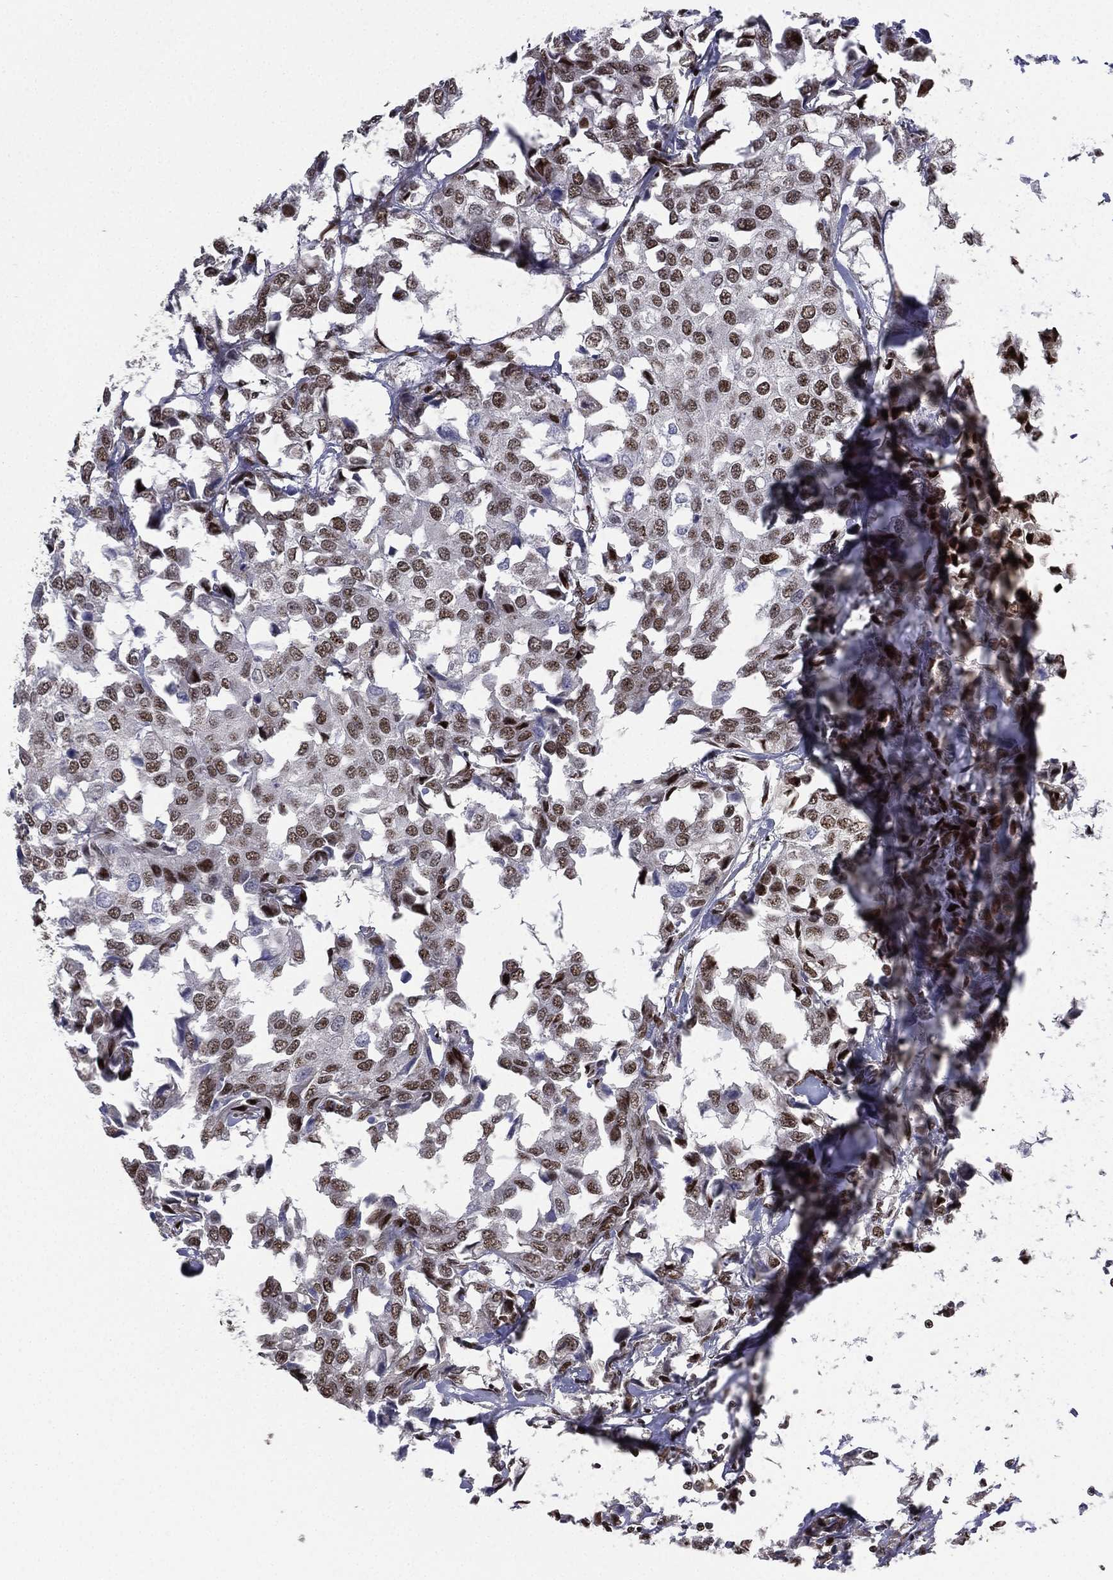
{"staining": {"intensity": "moderate", "quantity": ">75%", "location": "nuclear"}, "tissue": "breast cancer", "cell_type": "Tumor cells", "image_type": "cancer", "snomed": [{"axis": "morphology", "description": "Duct carcinoma"}, {"axis": "topography", "description": "Breast"}], "caption": "Immunohistochemical staining of breast cancer shows medium levels of moderate nuclear expression in approximately >75% of tumor cells.", "gene": "RTF1", "patient": {"sex": "female", "age": 80}}